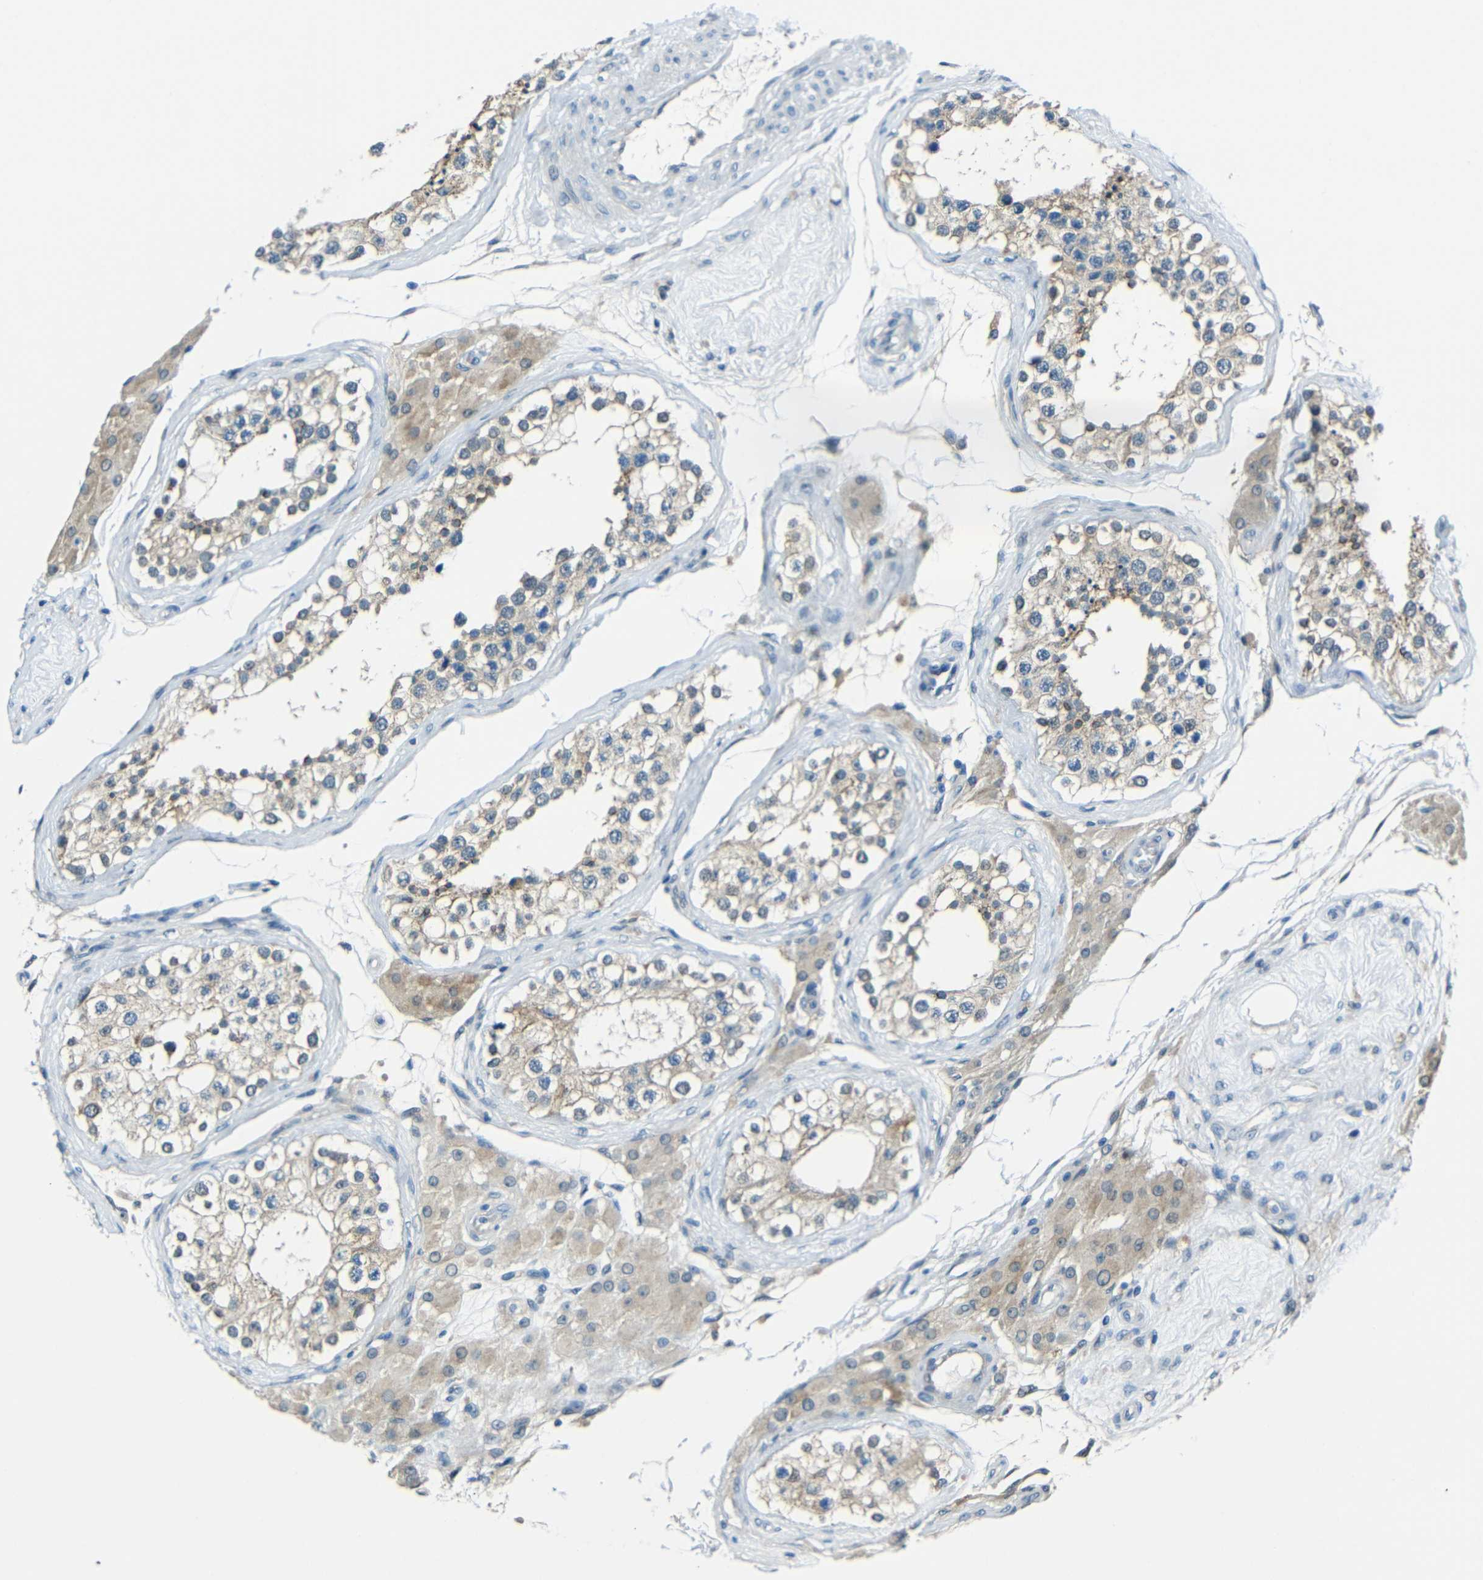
{"staining": {"intensity": "weak", "quantity": ">75%", "location": "cytoplasmic/membranous"}, "tissue": "testis", "cell_type": "Cells in seminiferous ducts", "image_type": "normal", "snomed": [{"axis": "morphology", "description": "Normal tissue, NOS"}, {"axis": "topography", "description": "Testis"}], "caption": "A brown stain highlights weak cytoplasmic/membranous positivity of a protein in cells in seminiferous ducts of benign testis. The staining is performed using DAB brown chromogen to label protein expression. The nuclei are counter-stained blue using hematoxylin.", "gene": "ANKRD22", "patient": {"sex": "male", "age": 68}}